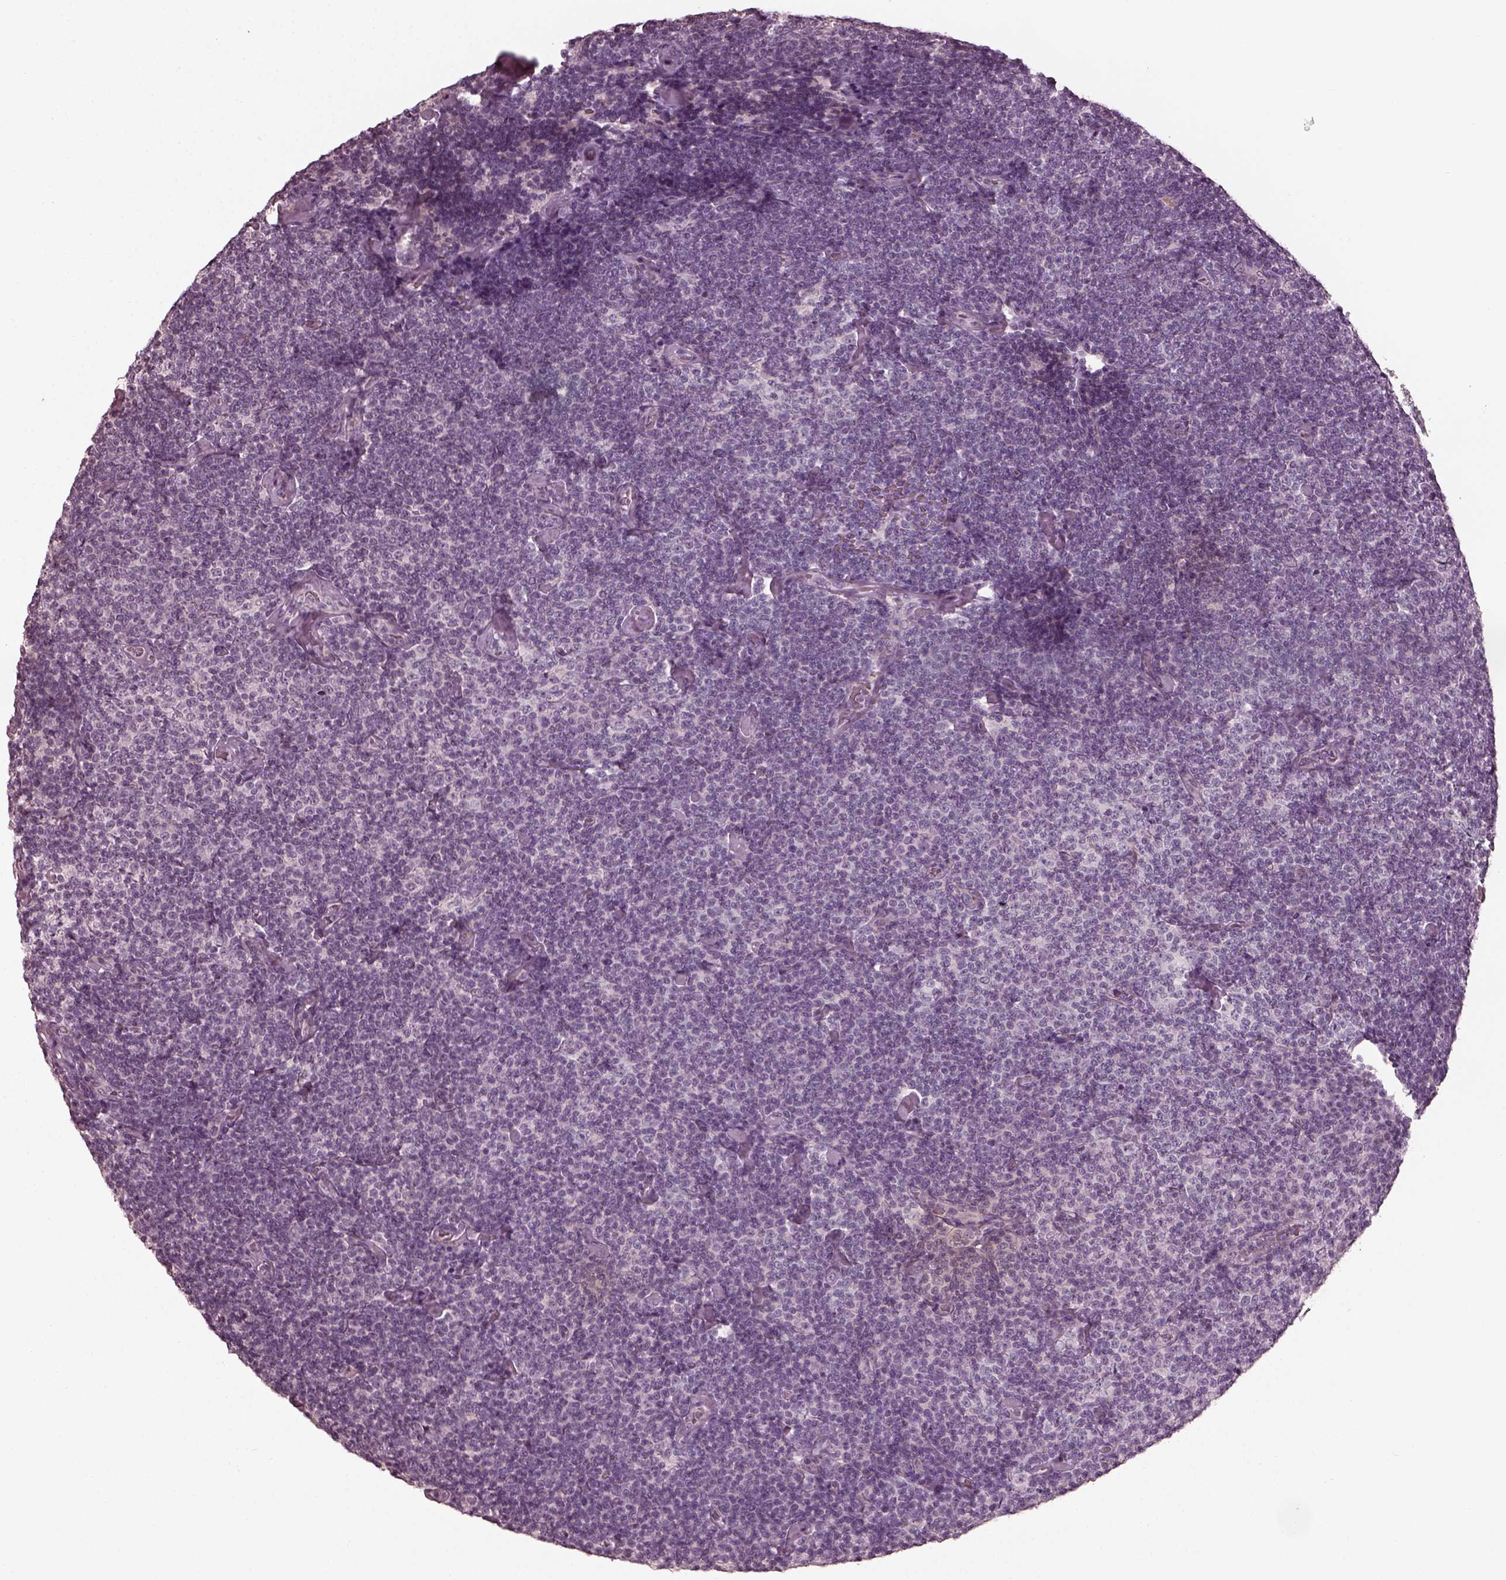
{"staining": {"intensity": "negative", "quantity": "none", "location": "none"}, "tissue": "lymphoma", "cell_type": "Tumor cells", "image_type": "cancer", "snomed": [{"axis": "morphology", "description": "Malignant lymphoma, non-Hodgkin's type, Low grade"}, {"axis": "topography", "description": "Lymph node"}], "caption": "Immunohistochemistry (IHC) photomicrograph of human lymphoma stained for a protein (brown), which displays no expression in tumor cells.", "gene": "OPTC", "patient": {"sex": "male", "age": 81}}